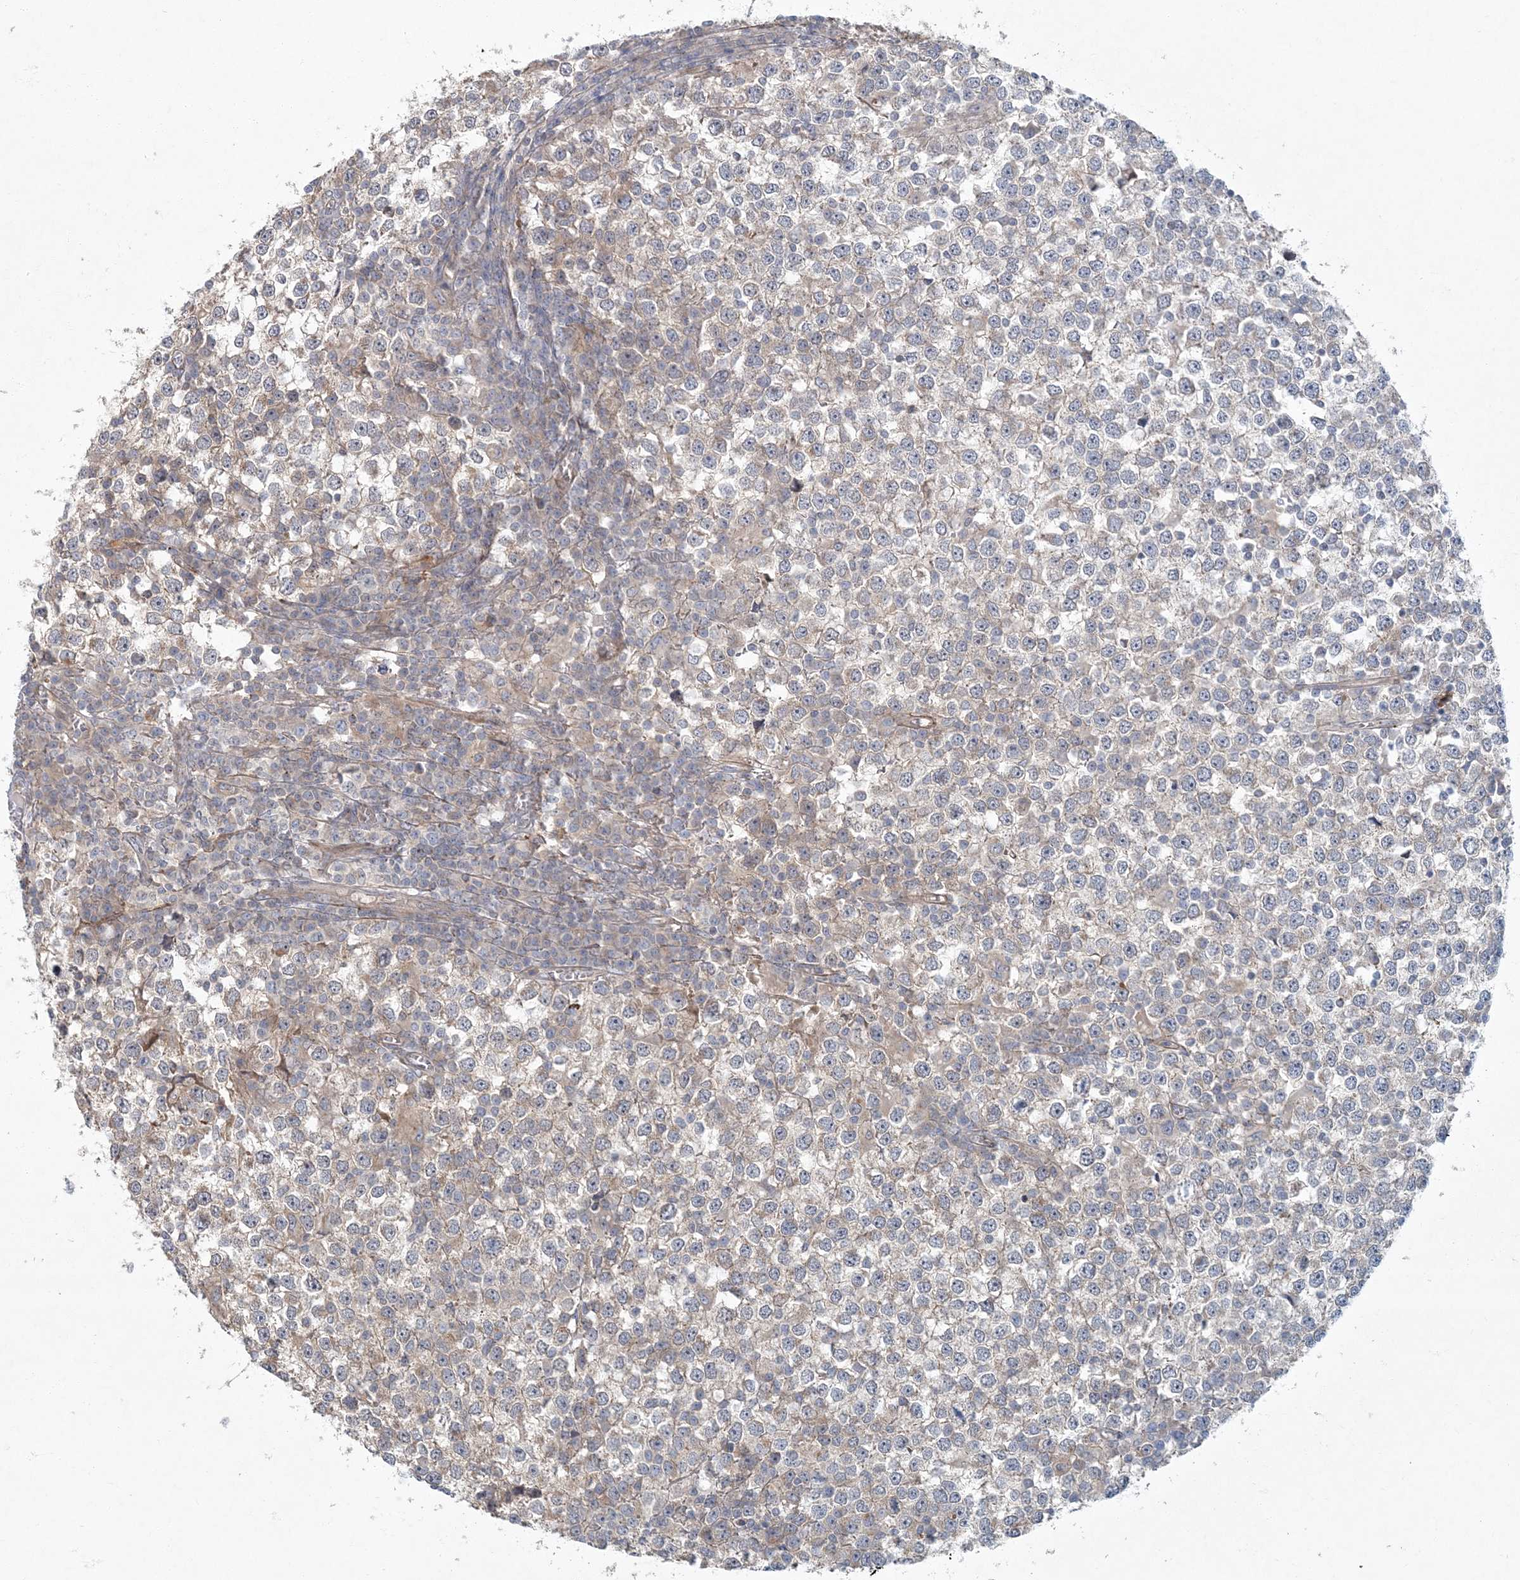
{"staining": {"intensity": "negative", "quantity": "none", "location": "none"}, "tissue": "testis cancer", "cell_type": "Tumor cells", "image_type": "cancer", "snomed": [{"axis": "morphology", "description": "Seminoma, NOS"}, {"axis": "topography", "description": "Testis"}], "caption": "Histopathology image shows no significant protein positivity in tumor cells of testis cancer (seminoma).", "gene": "ARHGEF38", "patient": {"sex": "male", "age": 65}}